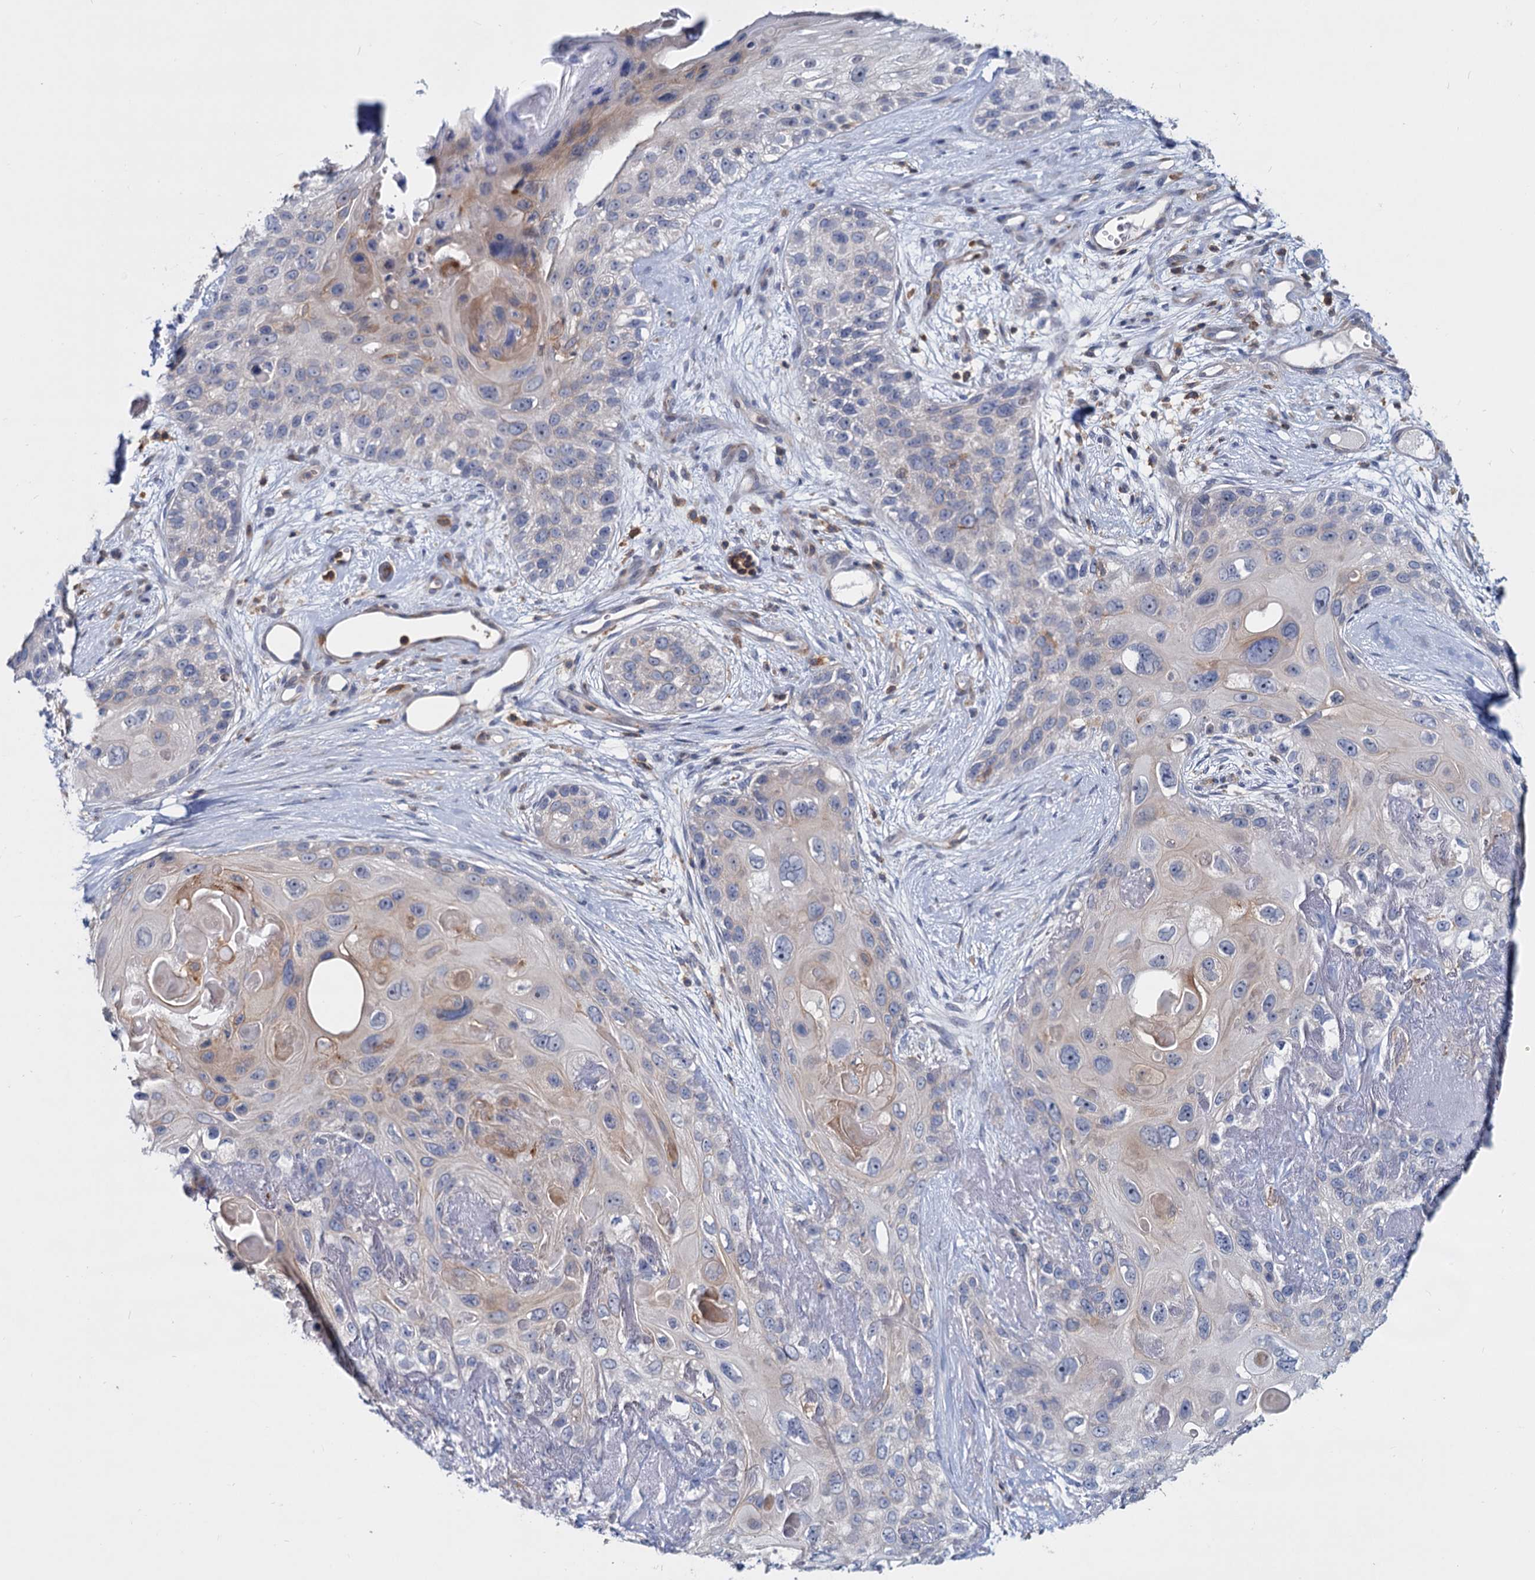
{"staining": {"intensity": "negative", "quantity": "none", "location": "none"}, "tissue": "skin cancer", "cell_type": "Tumor cells", "image_type": "cancer", "snomed": [{"axis": "morphology", "description": "Normal tissue, NOS"}, {"axis": "morphology", "description": "Squamous cell carcinoma, NOS"}, {"axis": "topography", "description": "Skin"}], "caption": "This is a histopathology image of IHC staining of skin cancer (squamous cell carcinoma), which shows no staining in tumor cells. (Immunohistochemistry (ihc), brightfield microscopy, high magnification).", "gene": "LRCH4", "patient": {"sex": "male", "age": 72}}